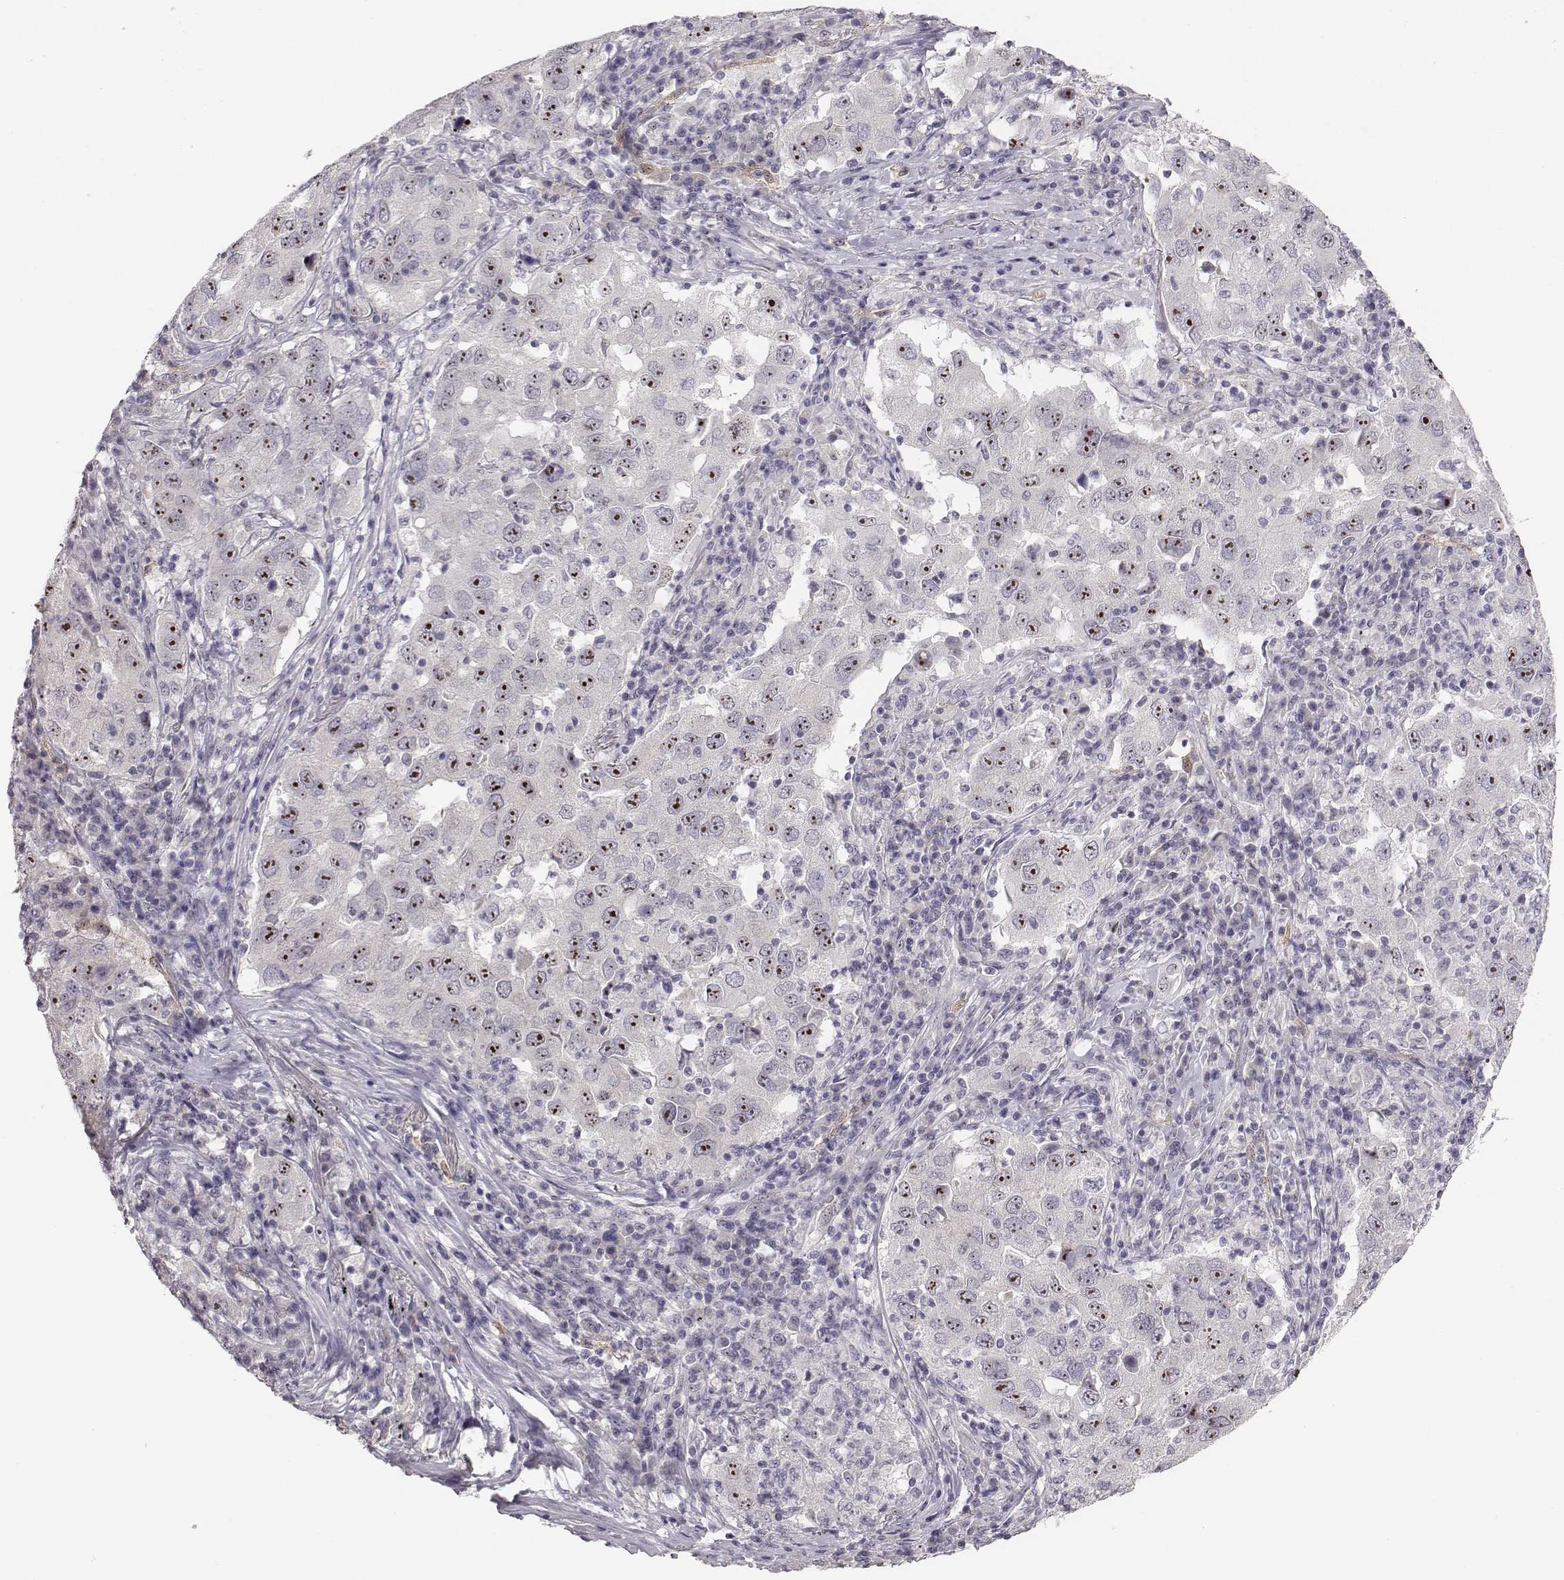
{"staining": {"intensity": "strong", "quantity": ">75%", "location": "nuclear"}, "tissue": "lung cancer", "cell_type": "Tumor cells", "image_type": "cancer", "snomed": [{"axis": "morphology", "description": "Adenocarcinoma, NOS"}, {"axis": "topography", "description": "Lung"}], "caption": "An IHC histopathology image of tumor tissue is shown. Protein staining in brown highlights strong nuclear positivity in lung cancer (adenocarcinoma) within tumor cells. Immunohistochemistry stains the protein in brown and the nuclei are stained blue.", "gene": "NIFK", "patient": {"sex": "male", "age": 73}}